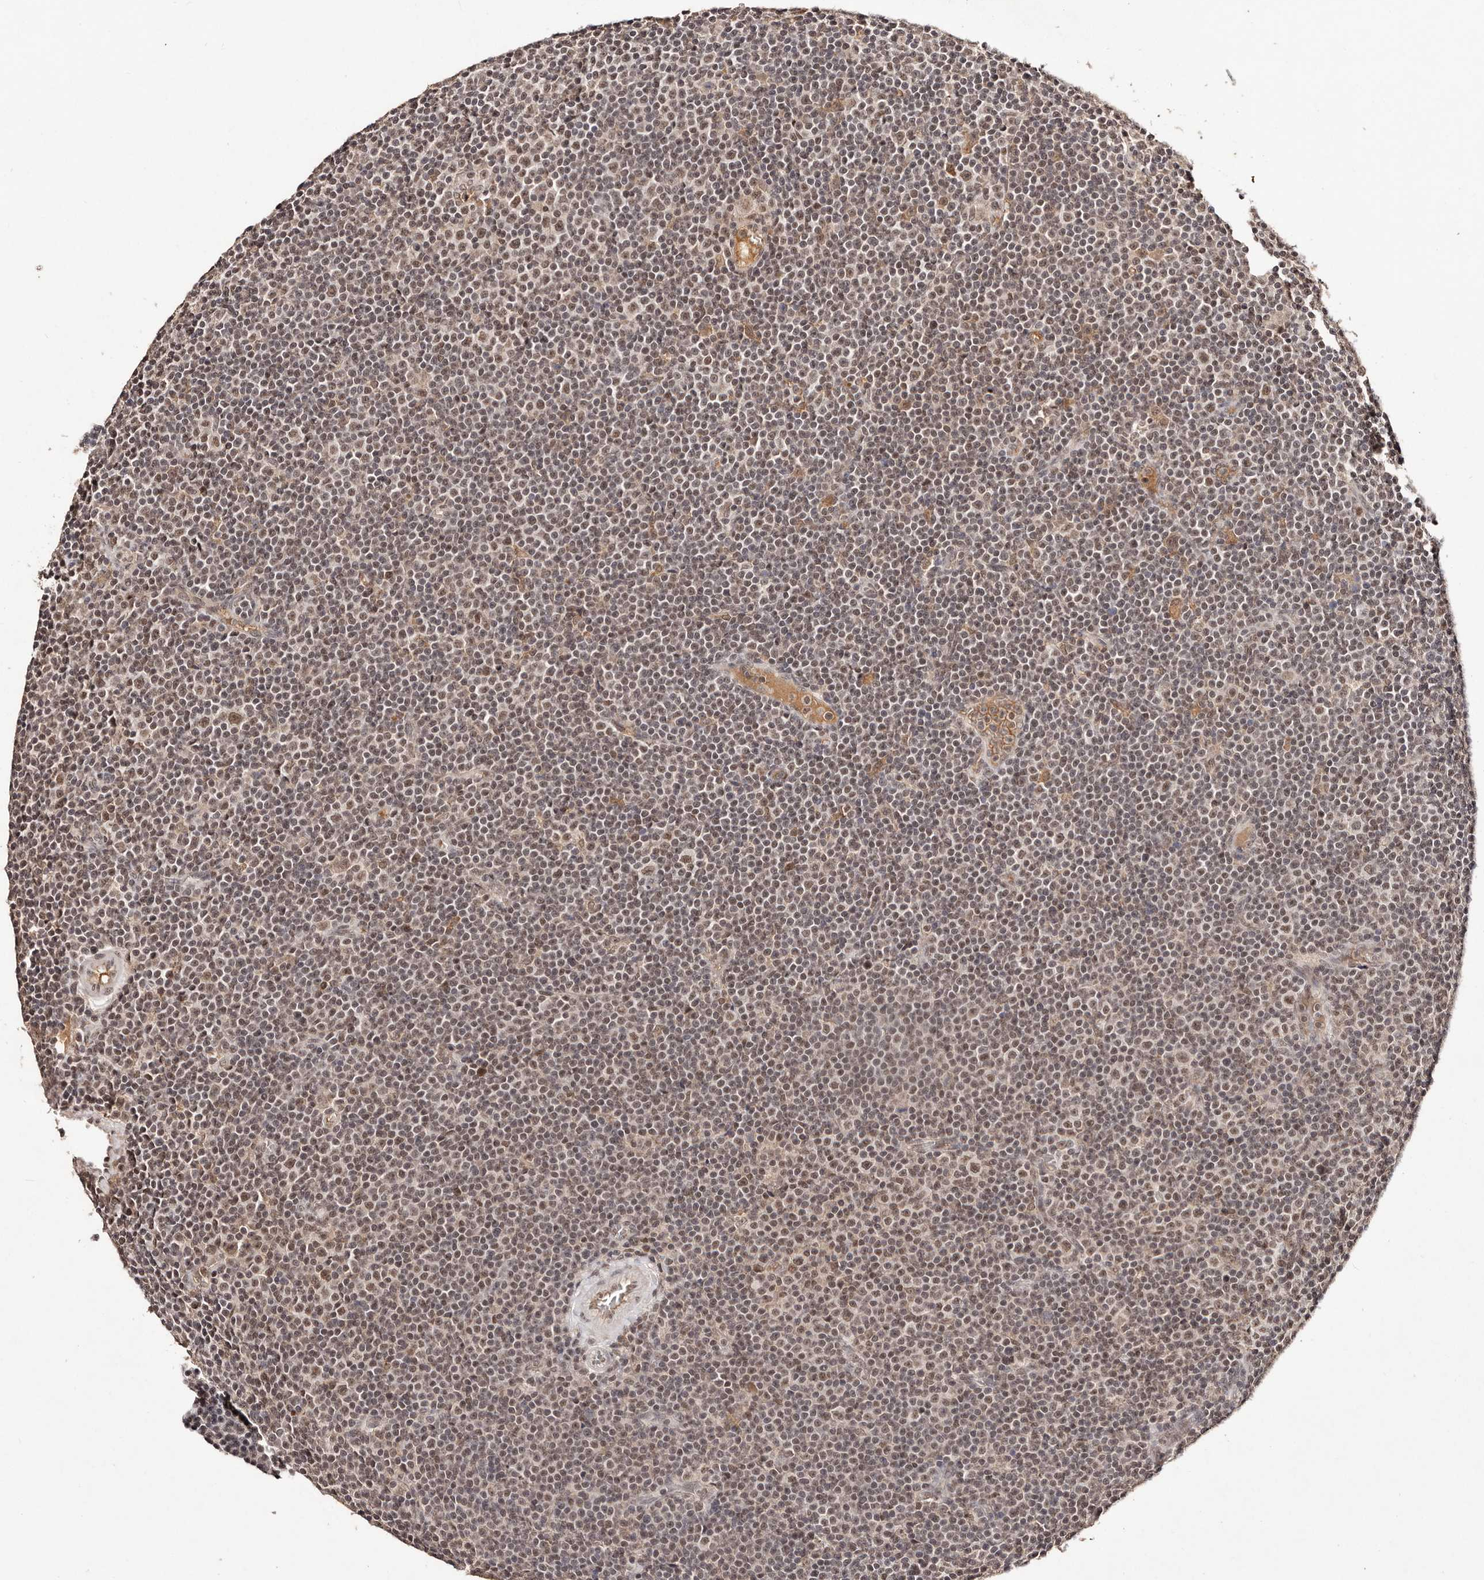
{"staining": {"intensity": "moderate", "quantity": ">75%", "location": "nuclear"}, "tissue": "lymphoma", "cell_type": "Tumor cells", "image_type": "cancer", "snomed": [{"axis": "morphology", "description": "Malignant lymphoma, non-Hodgkin's type, Low grade"}, {"axis": "topography", "description": "Lymph node"}], "caption": "Immunohistochemical staining of human malignant lymphoma, non-Hodgkin's type (low-grade) shows moderate nuclear protein expression in approximately >75% of tumor cells.", "gene": "BICRAL", "patient": {"sex": "female", "age": 67}}